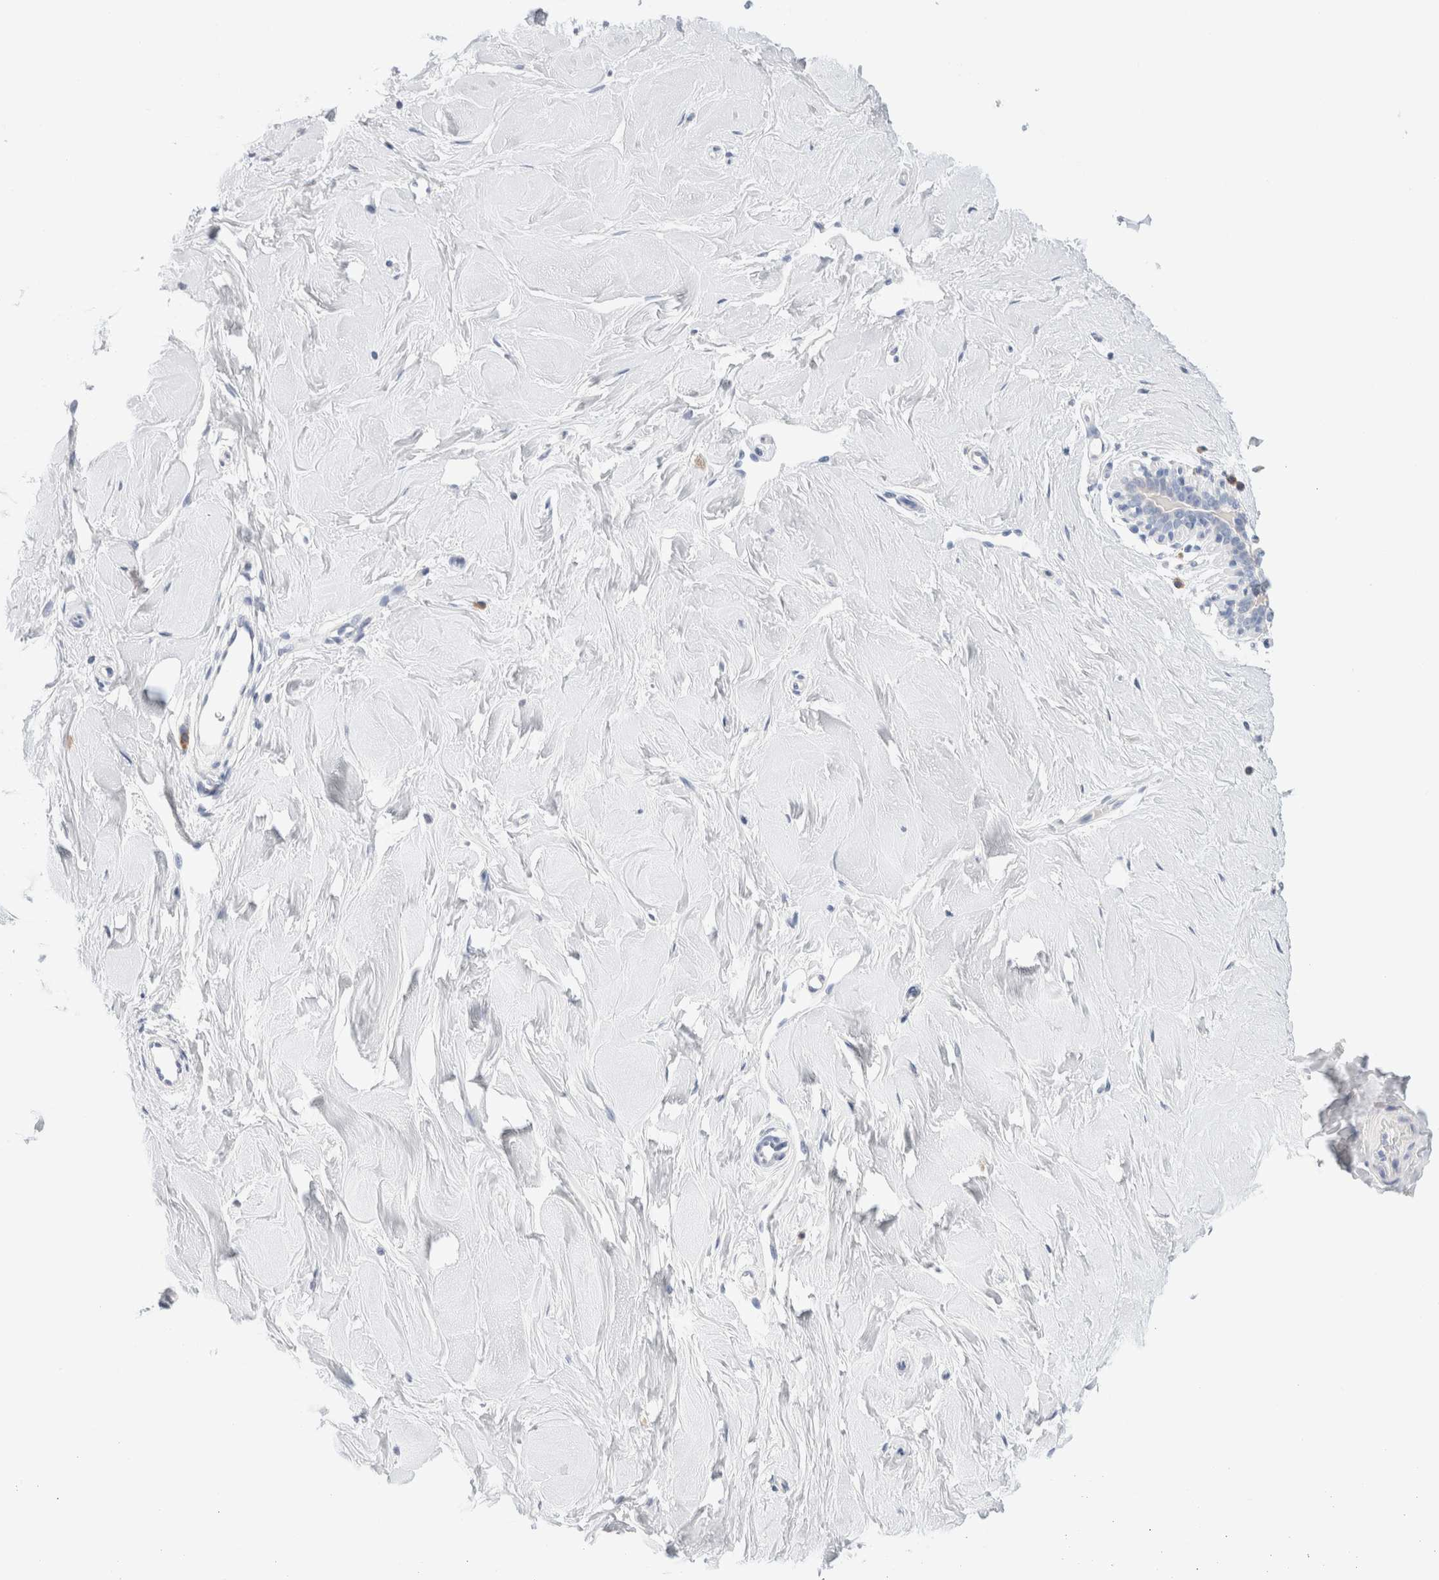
{"staining": {"intensity": "negative", "quantity": "none", "location": "none"}, "tissue": "breast", "cell_type": "Adipocytes", "image_type": "normal", "snomed": [{"axis": "morphology", "description": "Normal tissue, NOS"}, {"axis": "topography", "description": "Breast"}], "caption": "High power microscopy histopathology image of an immunohistochemistry (IHC) micrograph of normal breast, revealing no significant positivity in adipocytes. The staining is performed using DAB (3,3'-diaminobenzidine) brown chromogen with nuclei counter-stained in using hematoxylin.", "gene": "GADD45G", "patient": {"sex": "female", "age": 23}}